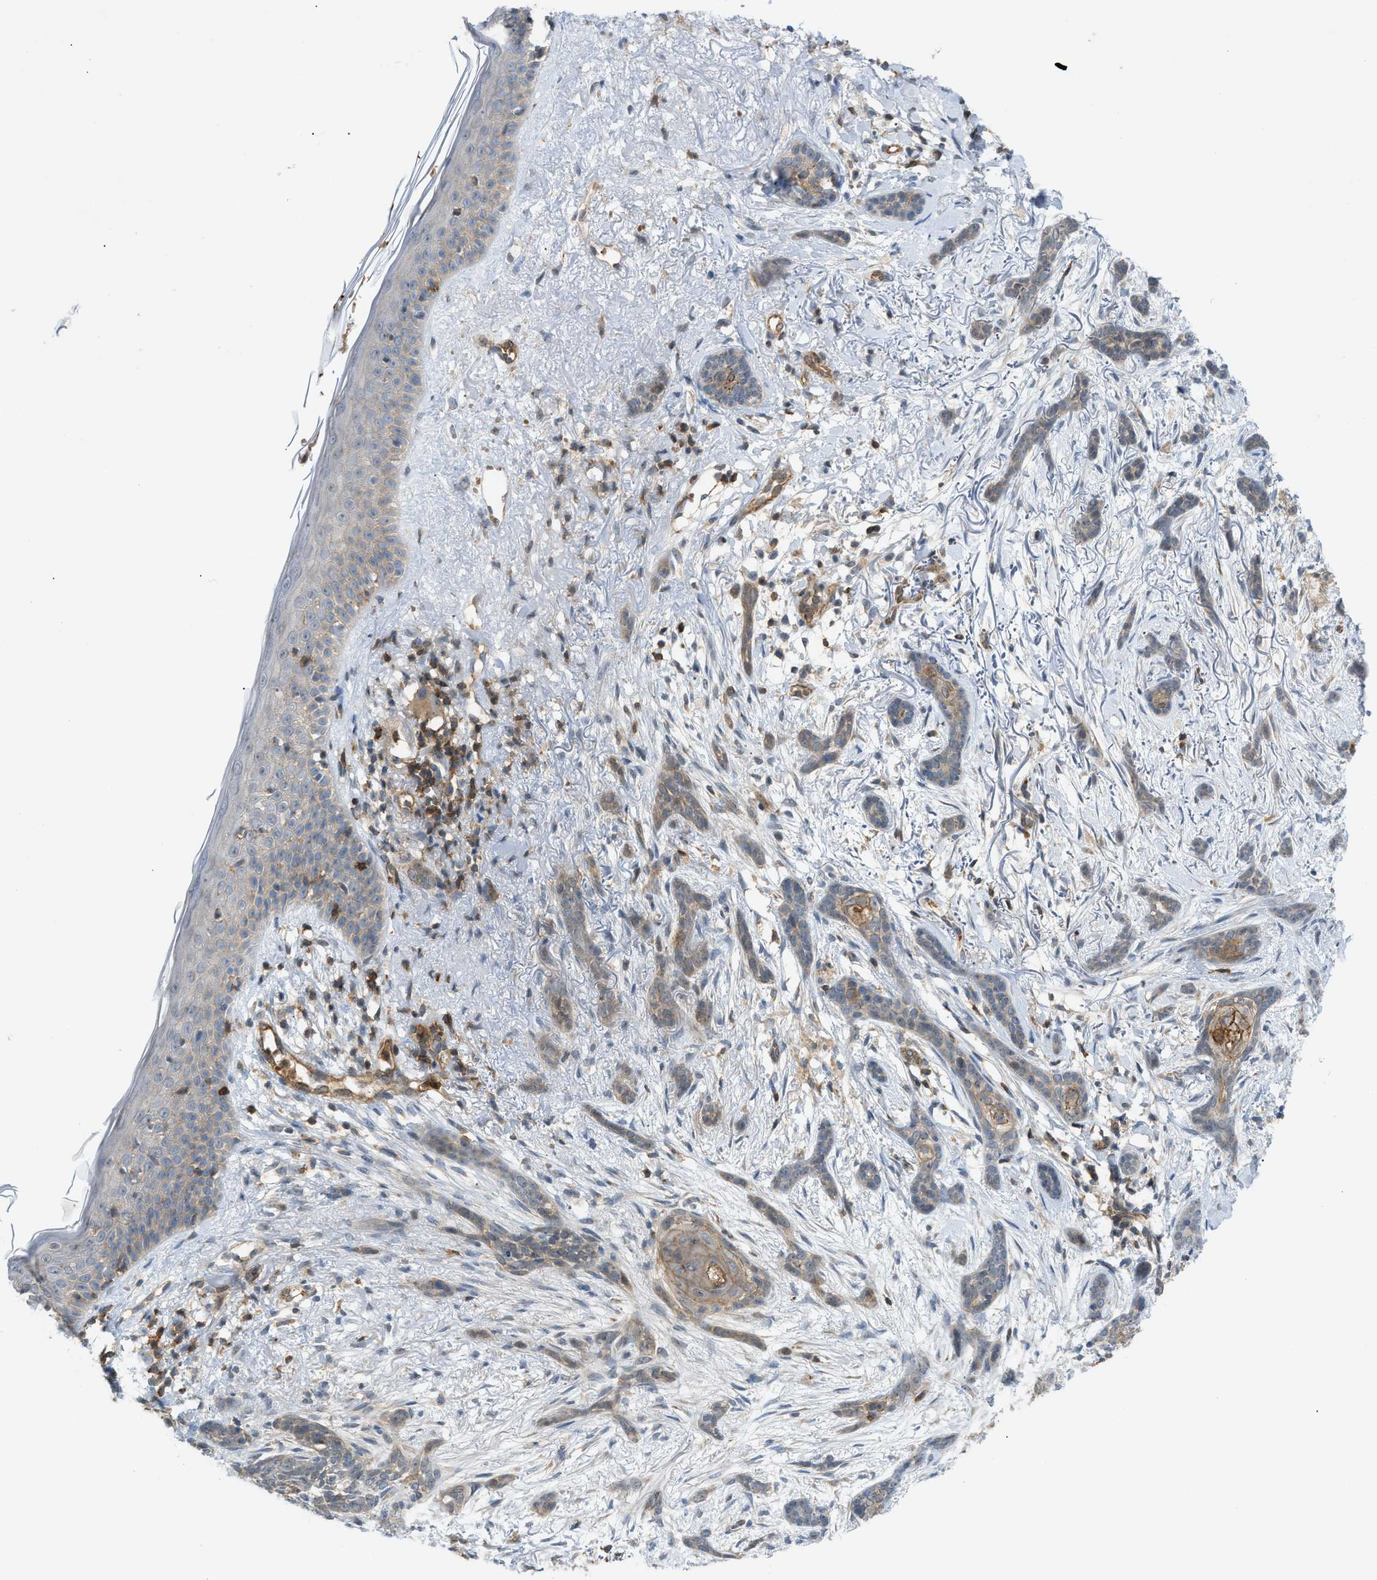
{"staining": {"intensity": "weak", "quantity": "25%-75%", "location": "cytoplasmic/membranous"}, "tissue": "skin cancer", "cell_type": "Tumor cells", "image_type": "cancer", "snomed": [{"axis": "morphology", "description": "Basal cell carcinoma"}, {"axis": "morphology", "description": "Adnexal tumor, benign"}, {"axis": "topography", "description": "Skin"}], "caption": "Skin cancer (basal cell carcinoma) was stained to show a protein in brown. There is low levels of weak cytoplasmic/membranous staining in approximately 25%-75% of tumor cells.", "gene": "GRK6", "patient": {"sex": "female", "age": 42}}